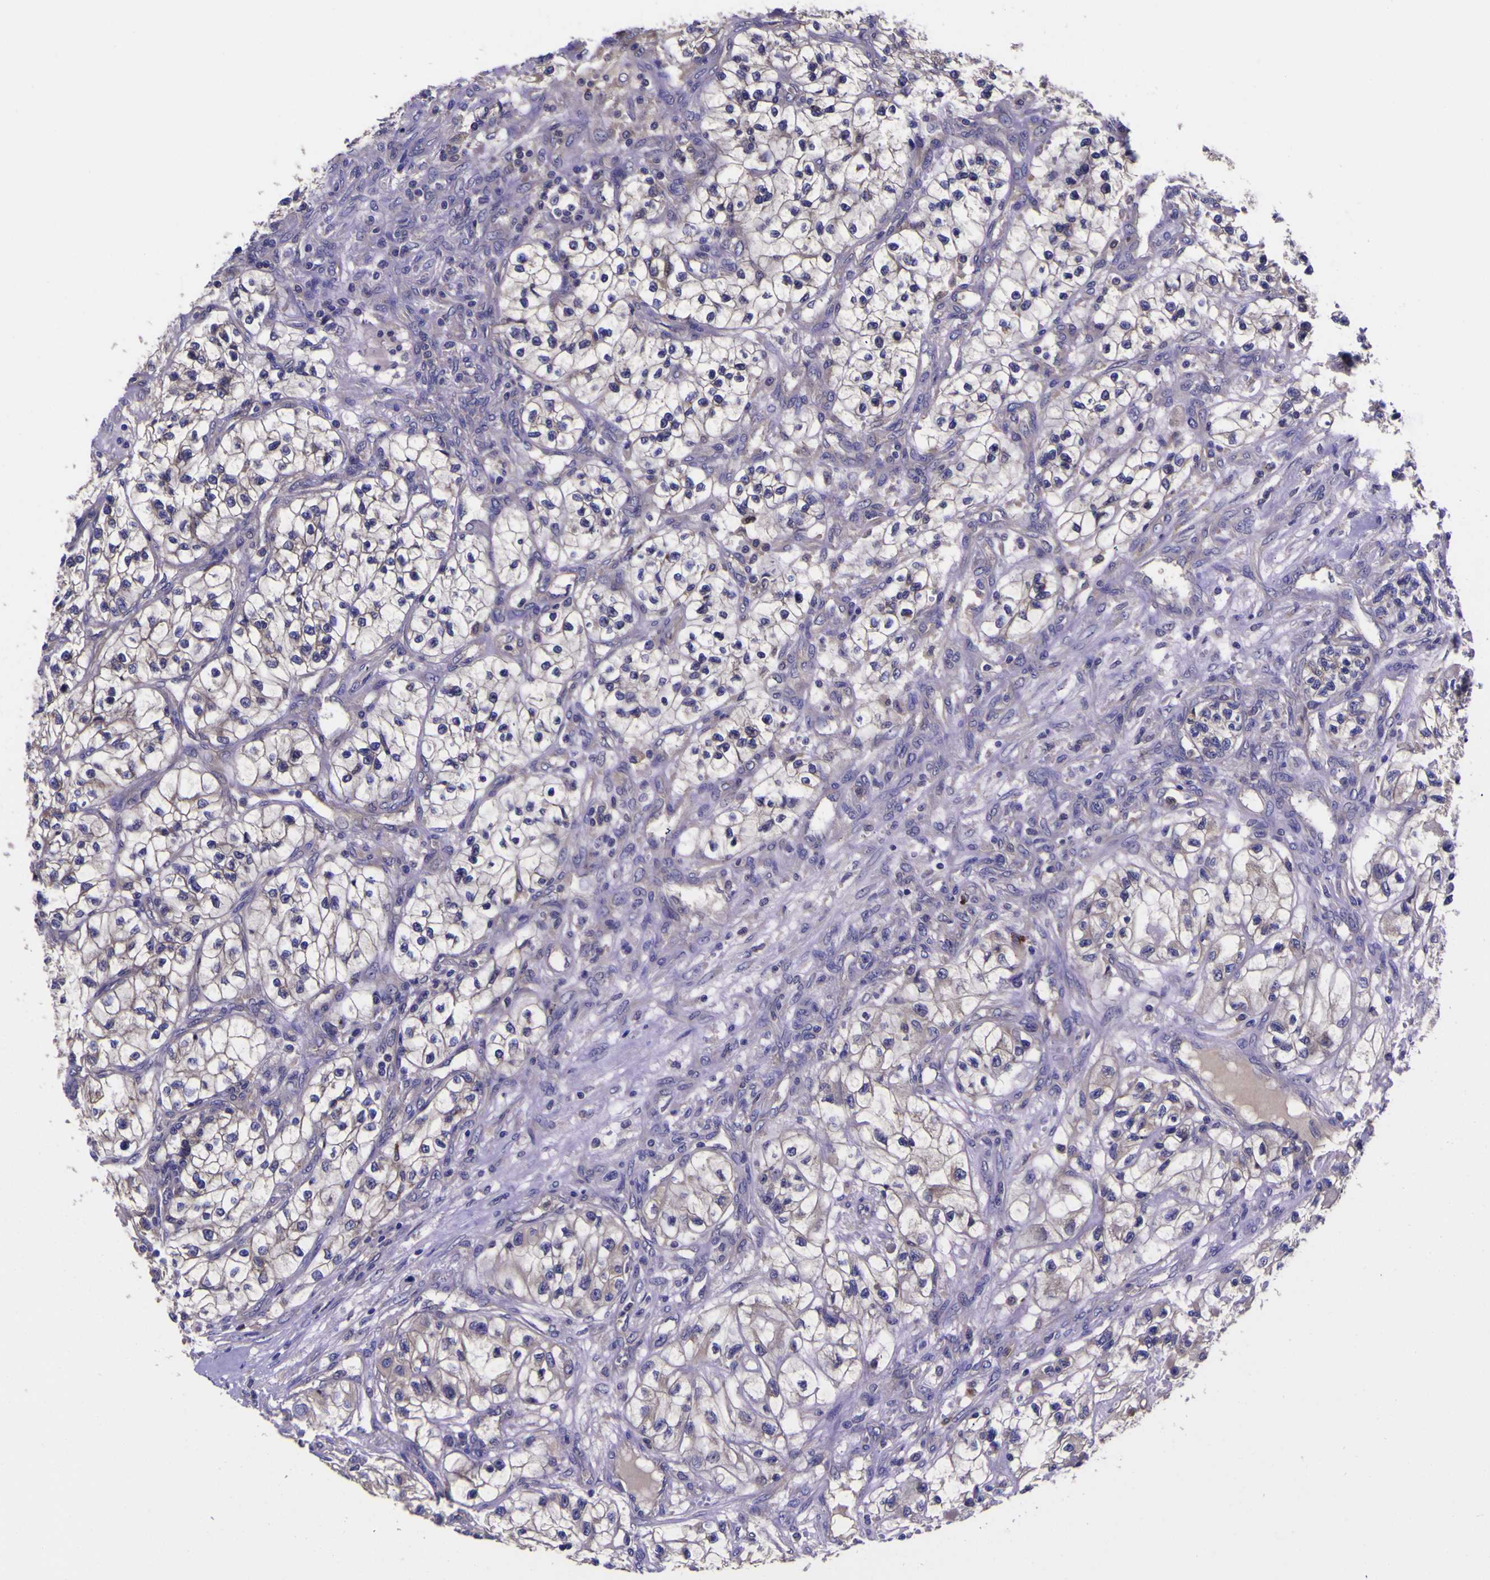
{"staining": {"intensity": "negative", "quantity": "none", "location": "none"}, "tissue": "renal cancer", "cell_type": "Tumor cells", "image_type": "cancer", "snomed": [{"axis": "morphology", "description": "Adenocarcinoma, NOS"}, {"axis": "topography", "description": "Kidney"}], "caption": "Protein analysis of renal cancer reveals no significant positivity in tumor cells.", "gene": "MAPK14", "patient": {"sex": "female", "age": 57}}